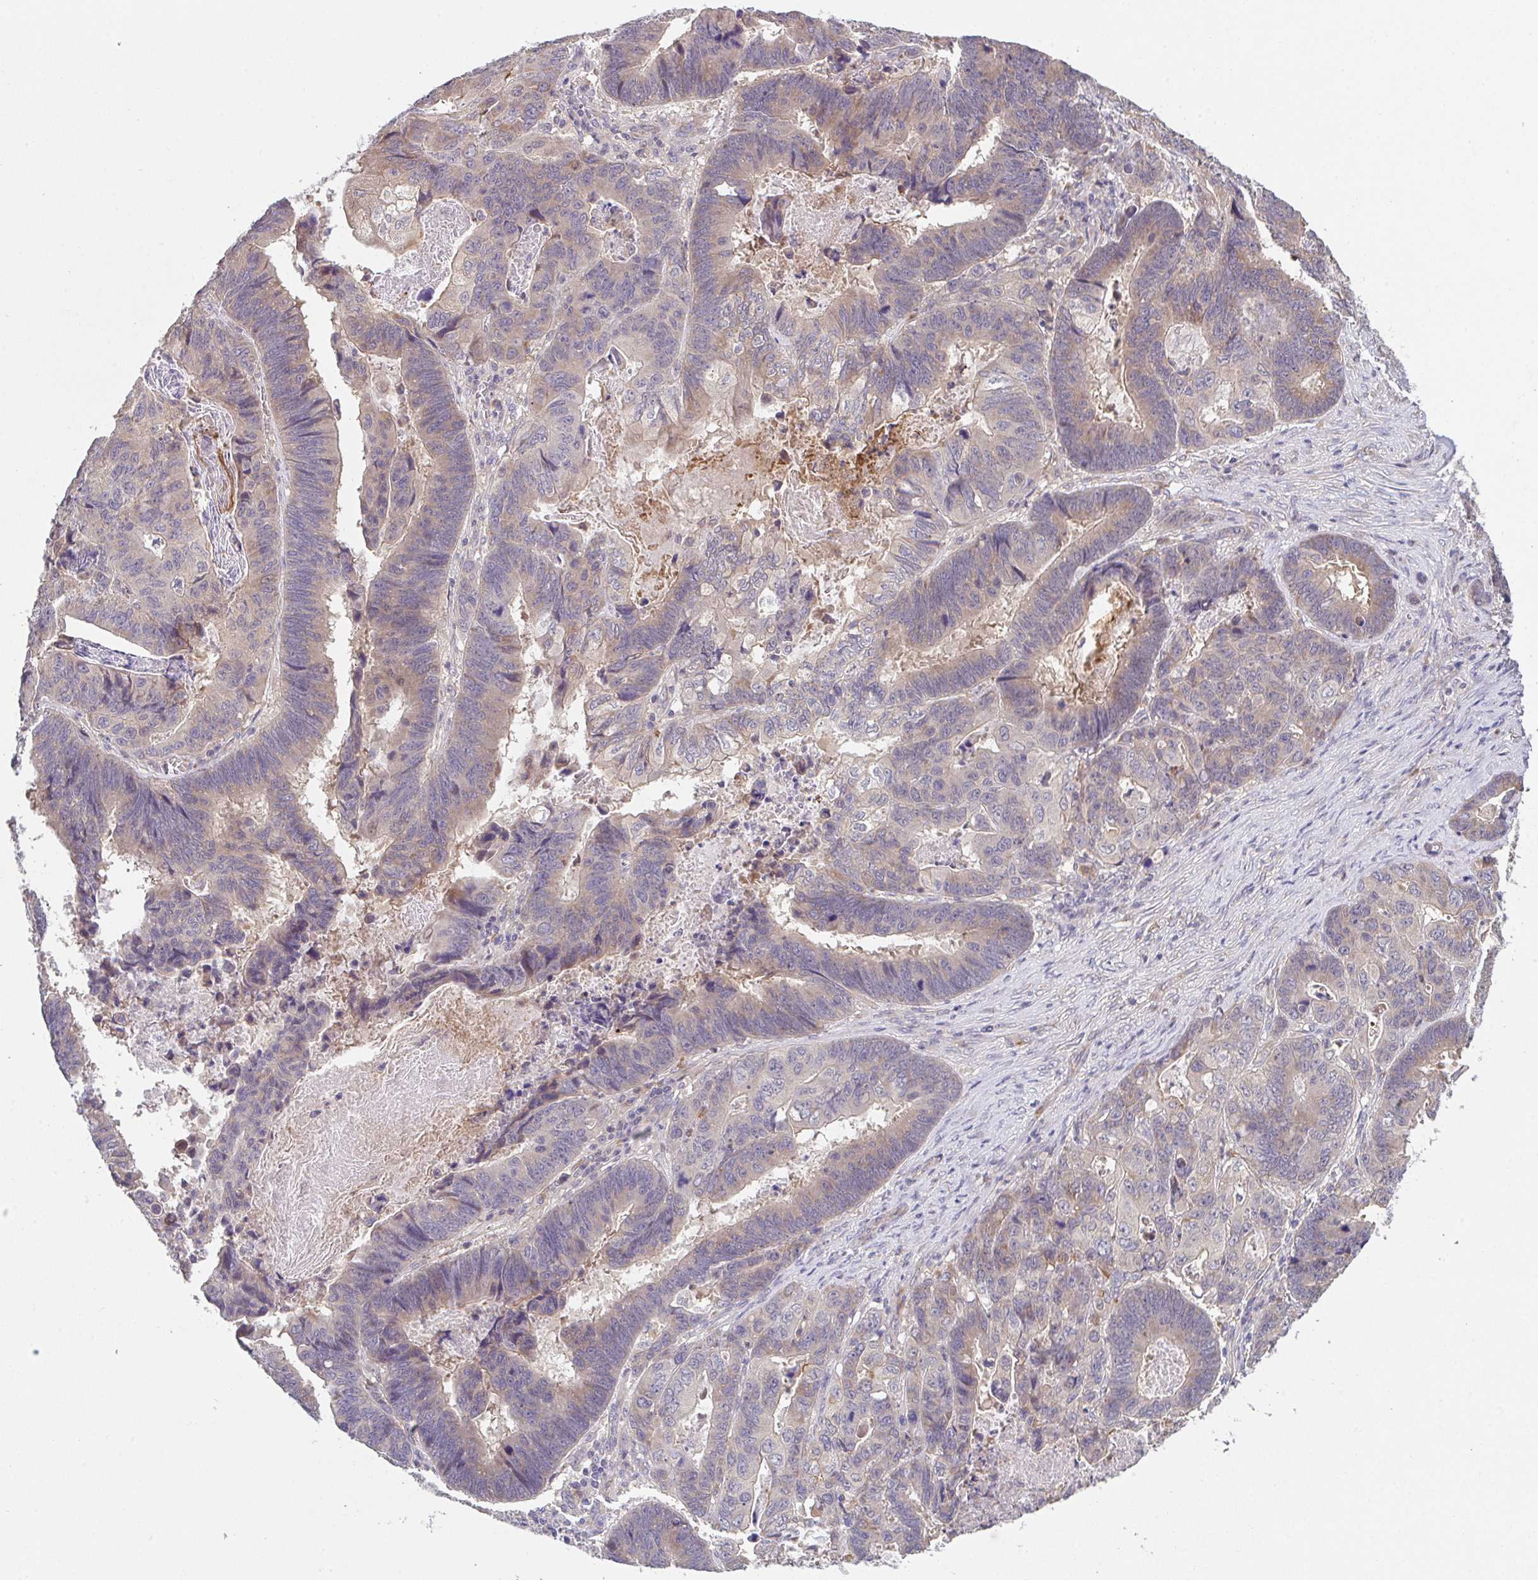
{"staining": {"intensity": "weak", "quantity": "25%-75%", "location": "cytoplasmic/membranous"}, "tissue": "lung cancer", "cell_type": "Tumor cells", "image_type": "cancer", "snomed": [{"axis": "morphology", "description": "Aneuploidy"}, {"axis": "morphology", "description": "Adenocarcinoma, NOS"}, {"axis": "morphology", "description": "Adenocarcinoma primary or metastatic"}, {"axis": "topography", "description": "Lung"}], "caption": "High-magnification brightfield microscopy of lung cancer (adenocarcinoma primary or metastatic) stained with DAB (brown) and counterstained with hematoxylin (blue). tumor cells exhibit weak cytoplasmic/membranous staining is identified in approximately25%-75% of cells. The protein of interest is stained brown, and the nuclei are stained in blue (DAB IHC with brightfield microscopy, high magnification).", "gene": "TSPAN31", "patient": {"sex": "female", "age": 75}}